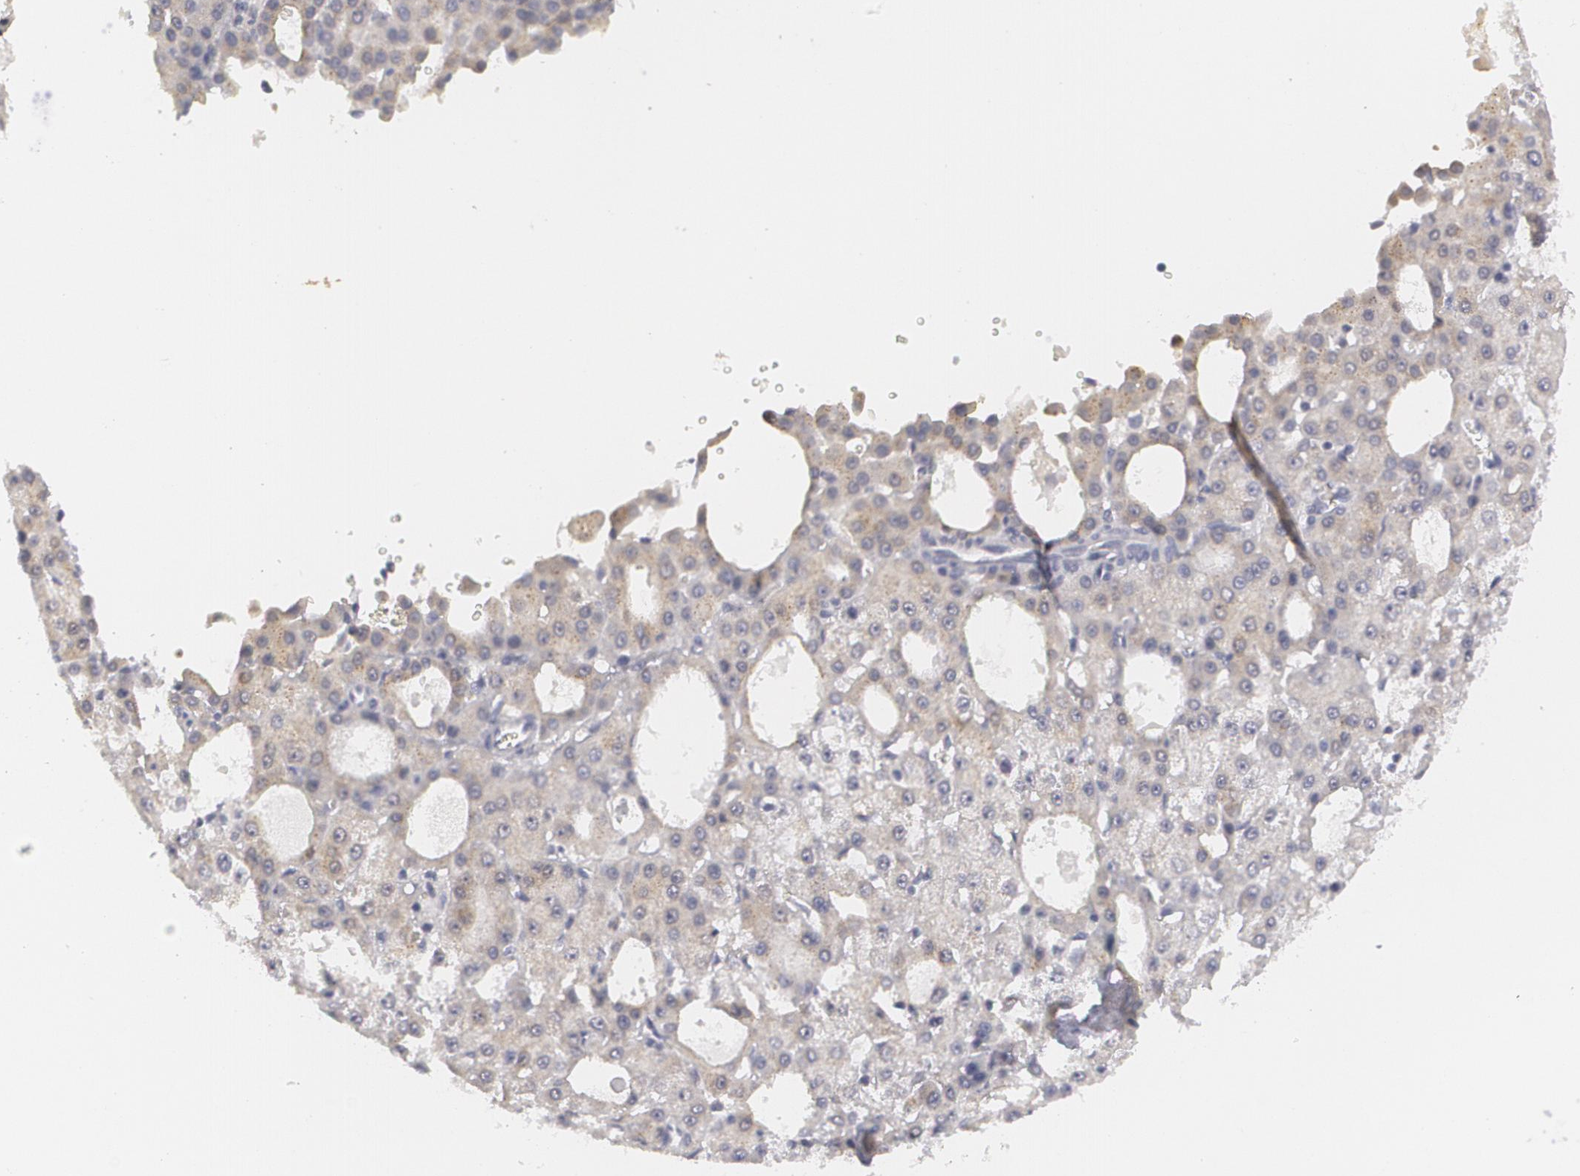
{"staining": {"intensity": "weak", "quantity": ">75%", "location": "cytoplasmic/membranous"}, "tissue": "liver cancer", "cell_type": "Tumor cells", "image_type": "cancer", "snomed": [{"axis": "morphology", "description": "Carcinoma, Hepatocellular, NOS"}, {"axis": "topography", "description": "Liver"}], "caption": "Immunohistochemistry (IHC) micrograph of neoplastic tissue: human liver cancer (hepatocellular carcinoma) stained using immunohistochemistry (IHC) demonstrates low levels of weak protein expression localized specifically in the cytoplasmic/membranous of tumor cells, appearing as a cytoplasmic/membranous brown color.", "gene": "MBNL3", "patient": {"sex": "male", "age": 47}}